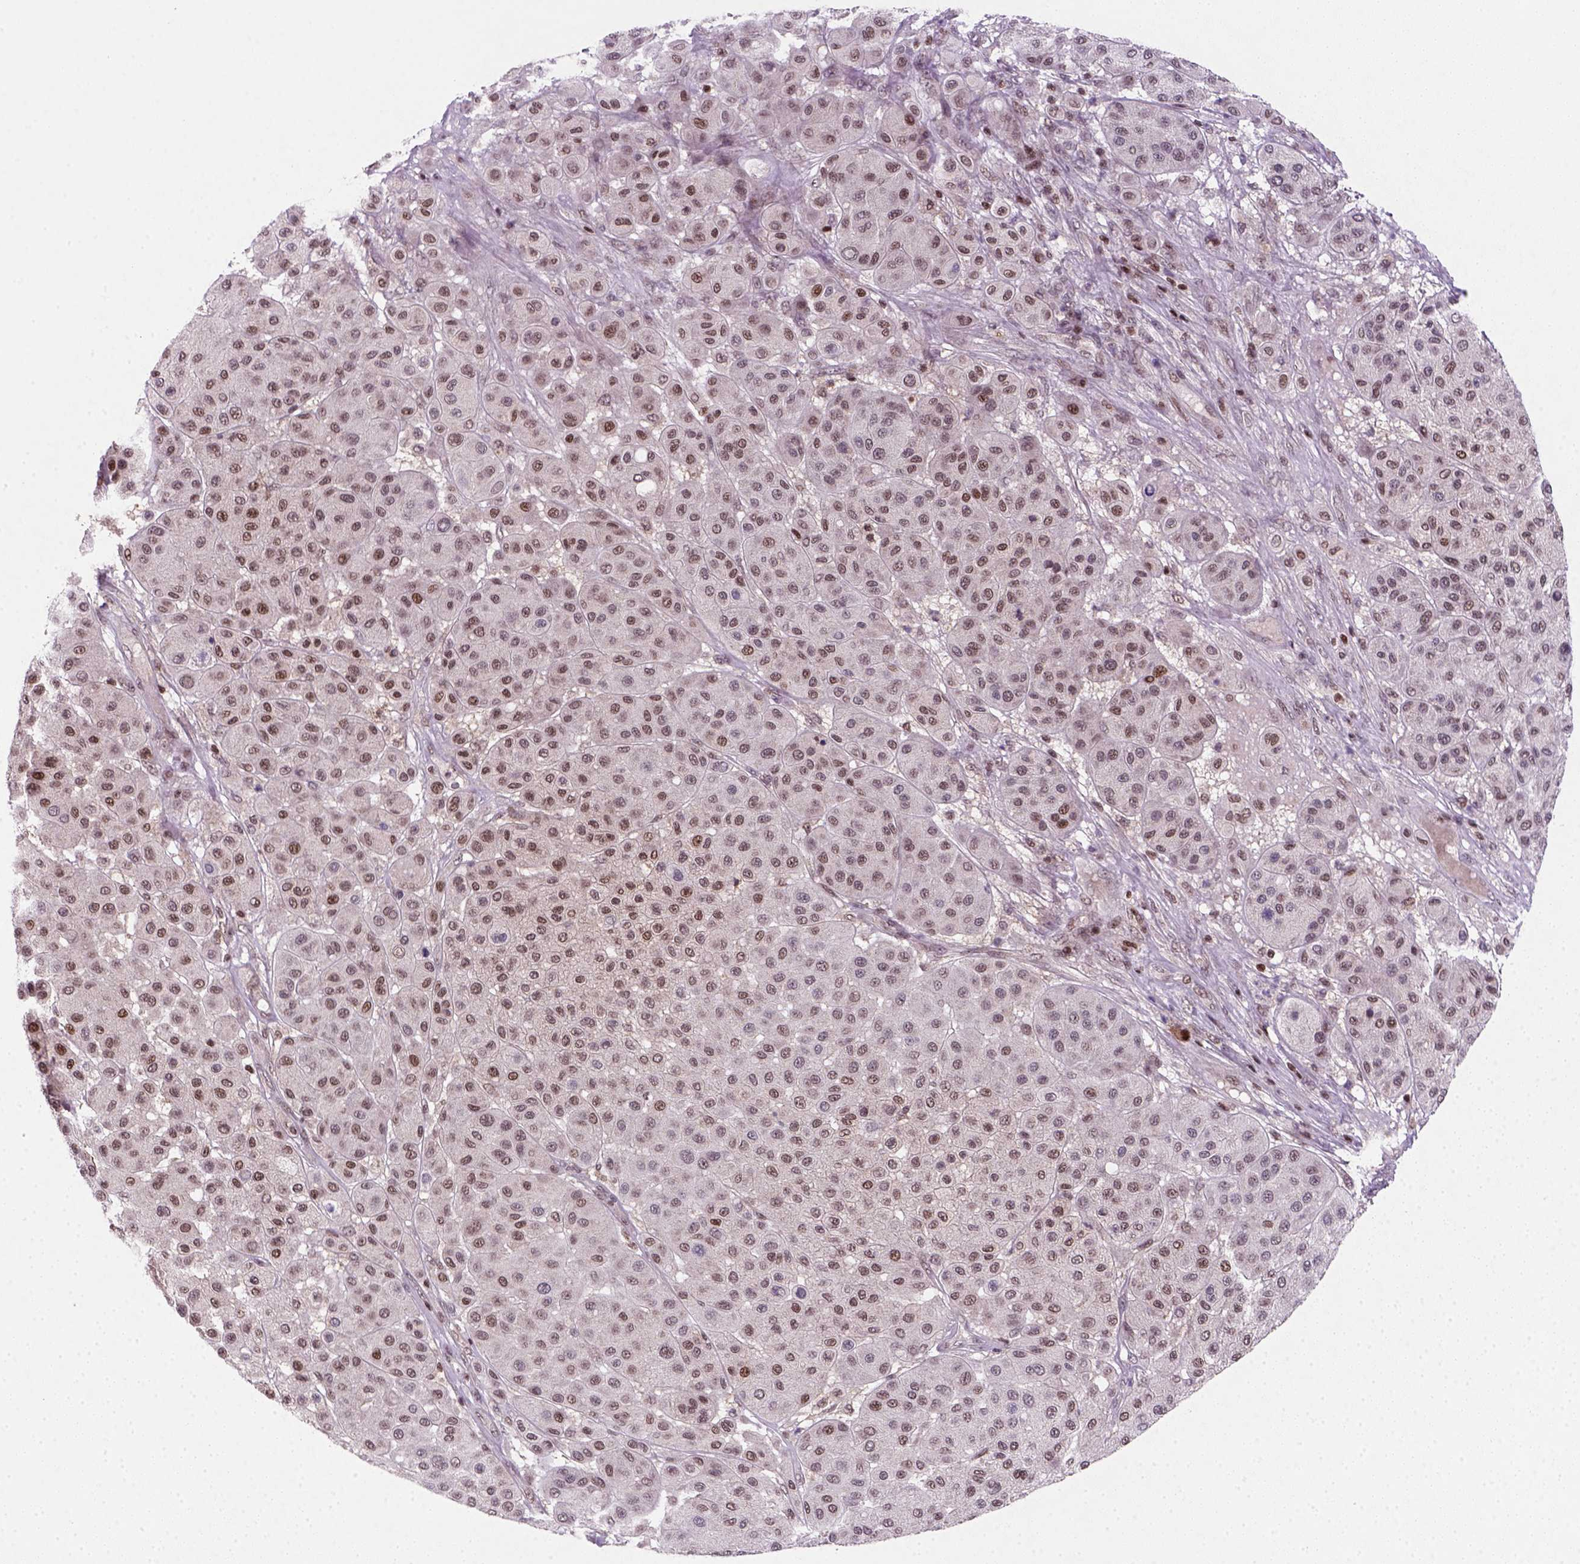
{"staining": {"intensity": "moderate", "quantity": ">75%", "location": "nuclear"}, "tissue": "melanoma", "cell_type": "Tumor cells", "image_type": "cancer", "snomed": [{"axis": "morphology", "description": "Malignant melanoma, Metastatic site"}, {"axis": "topography", "description": "Smooth muscle"}], "caption": "A medium amount of moderate nuclear positivity is present in approximately >75% of tumor cells in malignant melanoma (metastatic site) tissue.", "gene": "MGMT", "patient": {"sex": "male", "age": 41}}